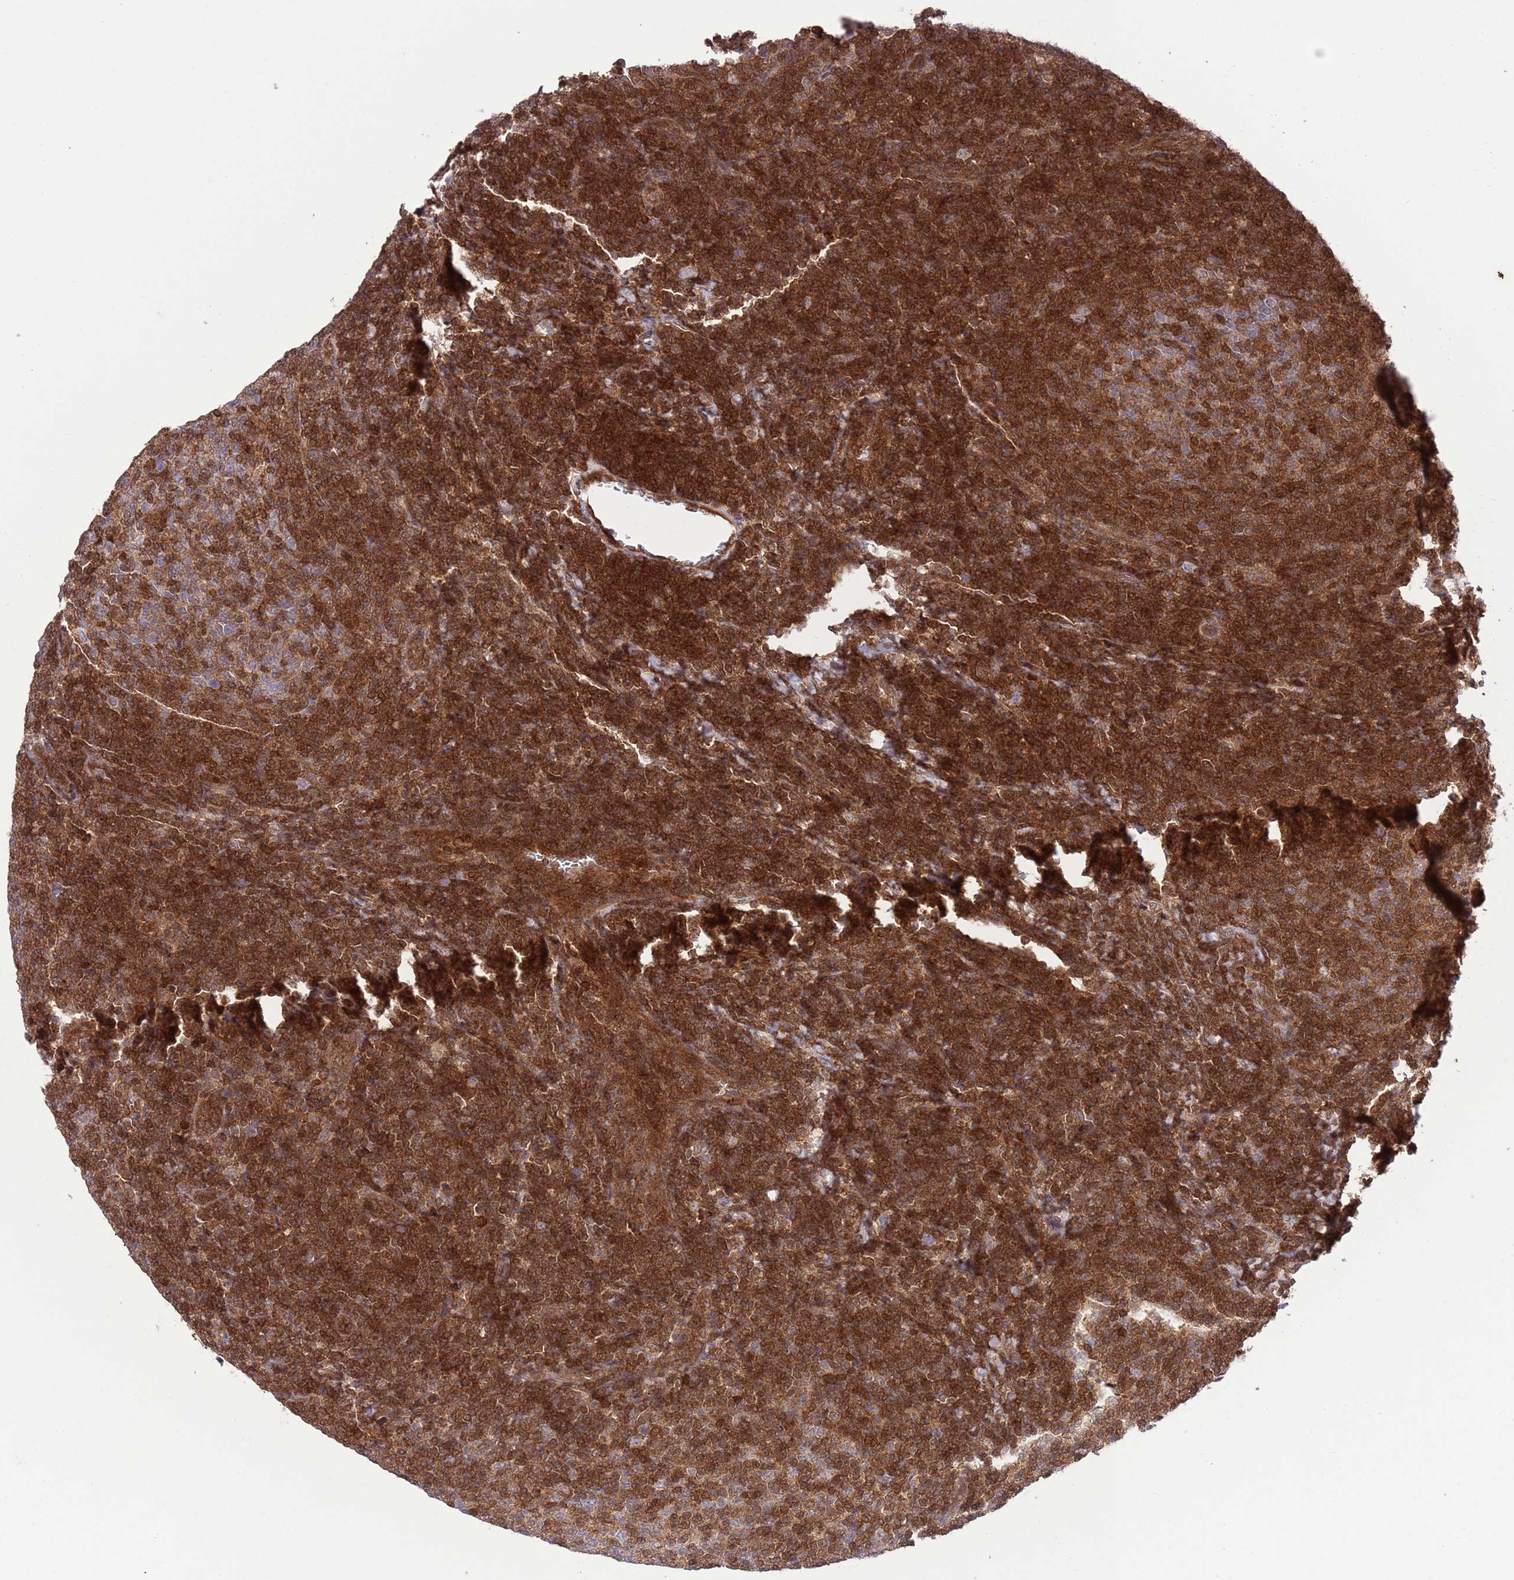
{"staining": {"intensity": "strong", "quantity": ">75%", "location": "cytoplasmic/membranous,nuclear"}, "tissue": "lymphoma", "cell_type": "Tumor cells", "image_type": "cancer", "snomed": [{"axis": "morphology", "description": "Malignant lymphoma, non-Hodgkin's type, Low grade"}, {"axis": "topography", "description": "Lymph node"}], "caption": "IHC image of neoplastic tissue: lymphoma stained using IHC demonstrates high levels of strong protein expression localized specifically in the cytoplasmic/membranous and nuclear of tumor cells, appearing as a cytoplasmic/membranous and nuclear brown color.", "gene": "HDHD2", "patient": {"sex": "male", "age": 66}}